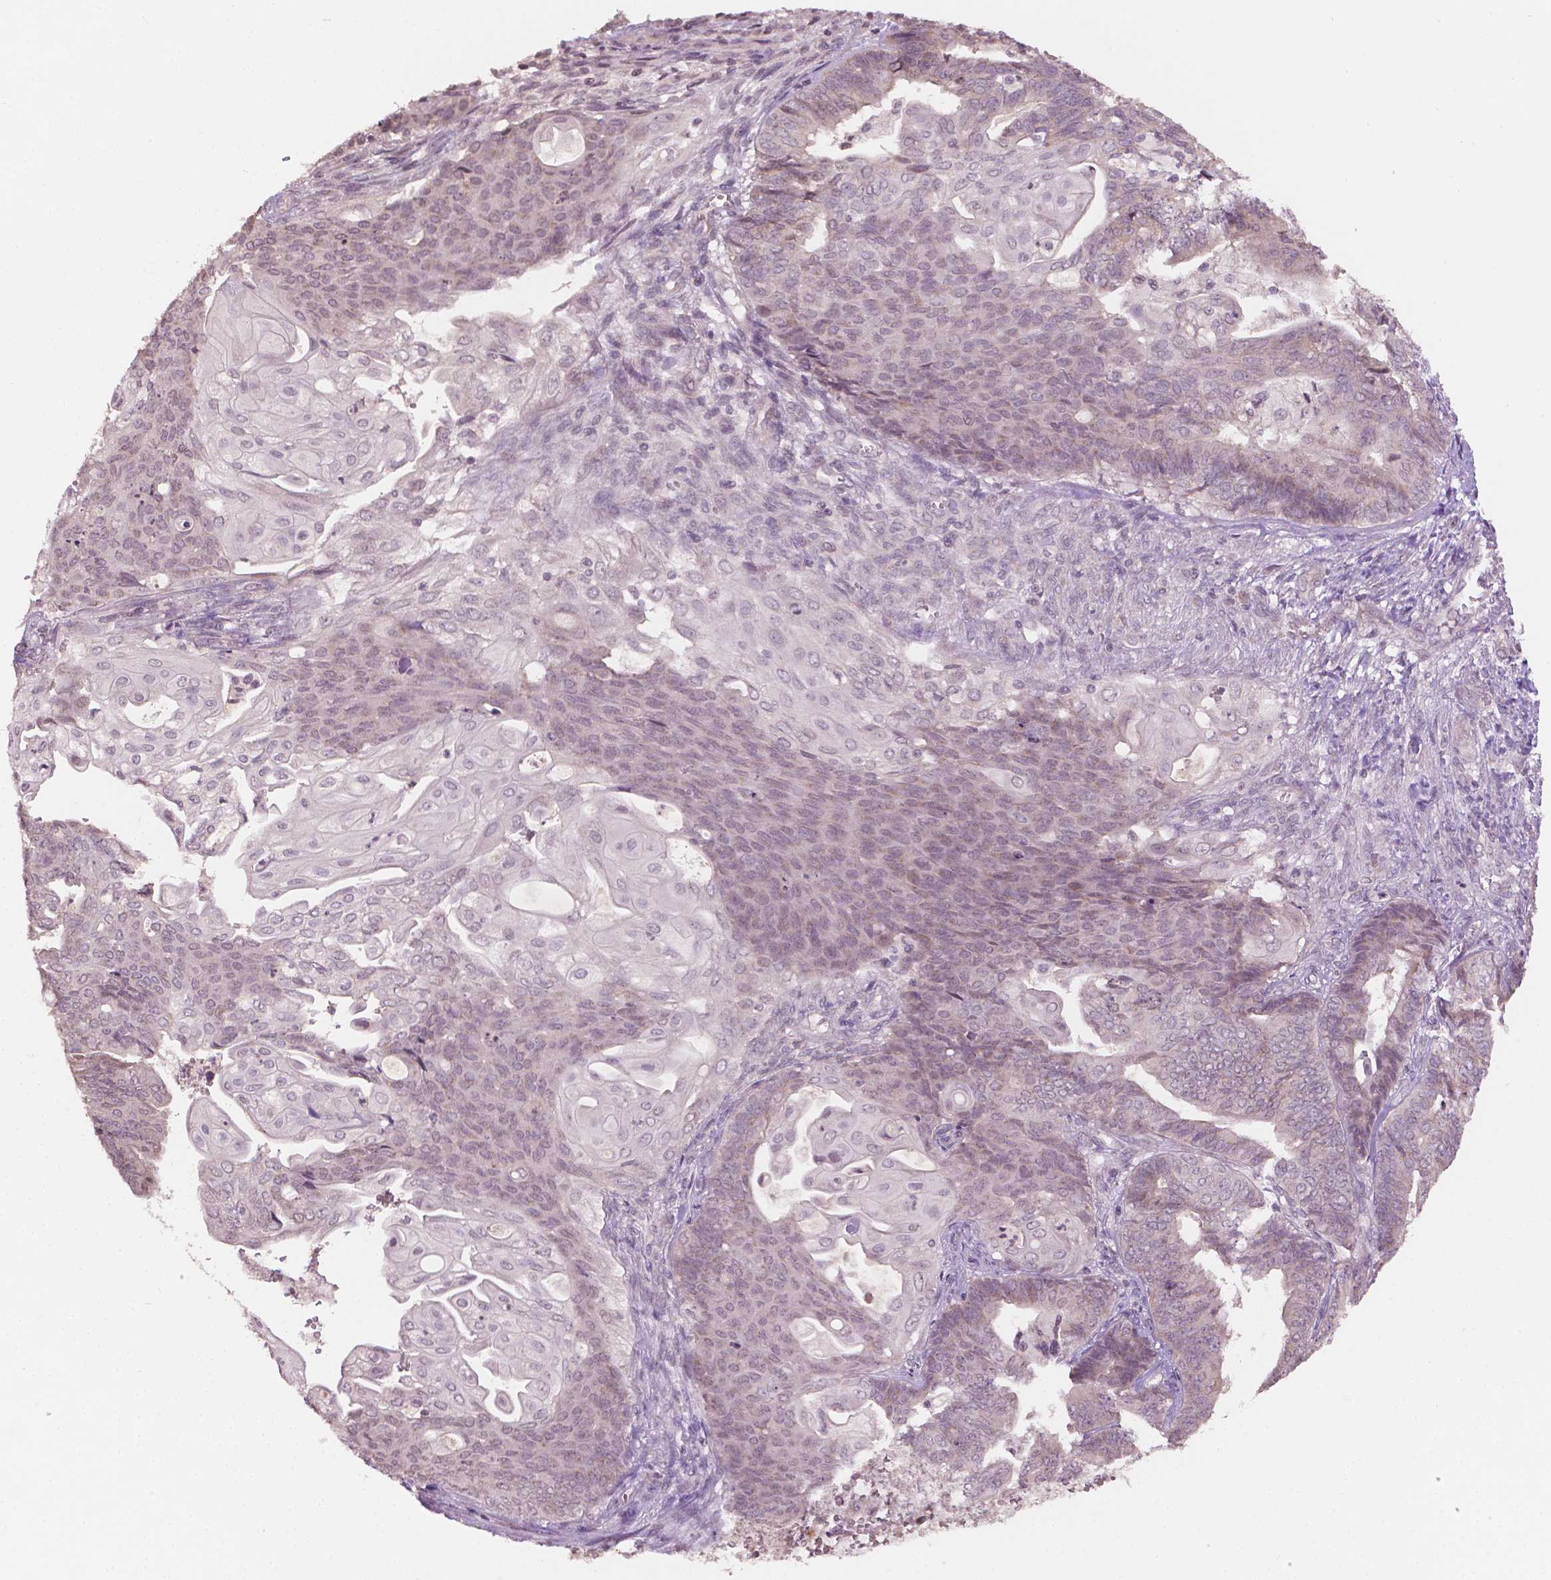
{"staining": {"intensity": "negative", "quantity": "none", "location": "none"}, "tissue": "endometrial cancer", "cell_type": "Tumor cells", "image_type": "cancer", "snomed": [{"axis": "morphology", "description": "Adenocarcinoma, NOS"}, {"axis": "topography", "description": "Endometrium"}], "caption": "Tumor cells are negative for protein expression in human adenocarcinoma (endometrial).", "gene": "NOS1AP", "patient": {"sex": "female", "age": 73}}